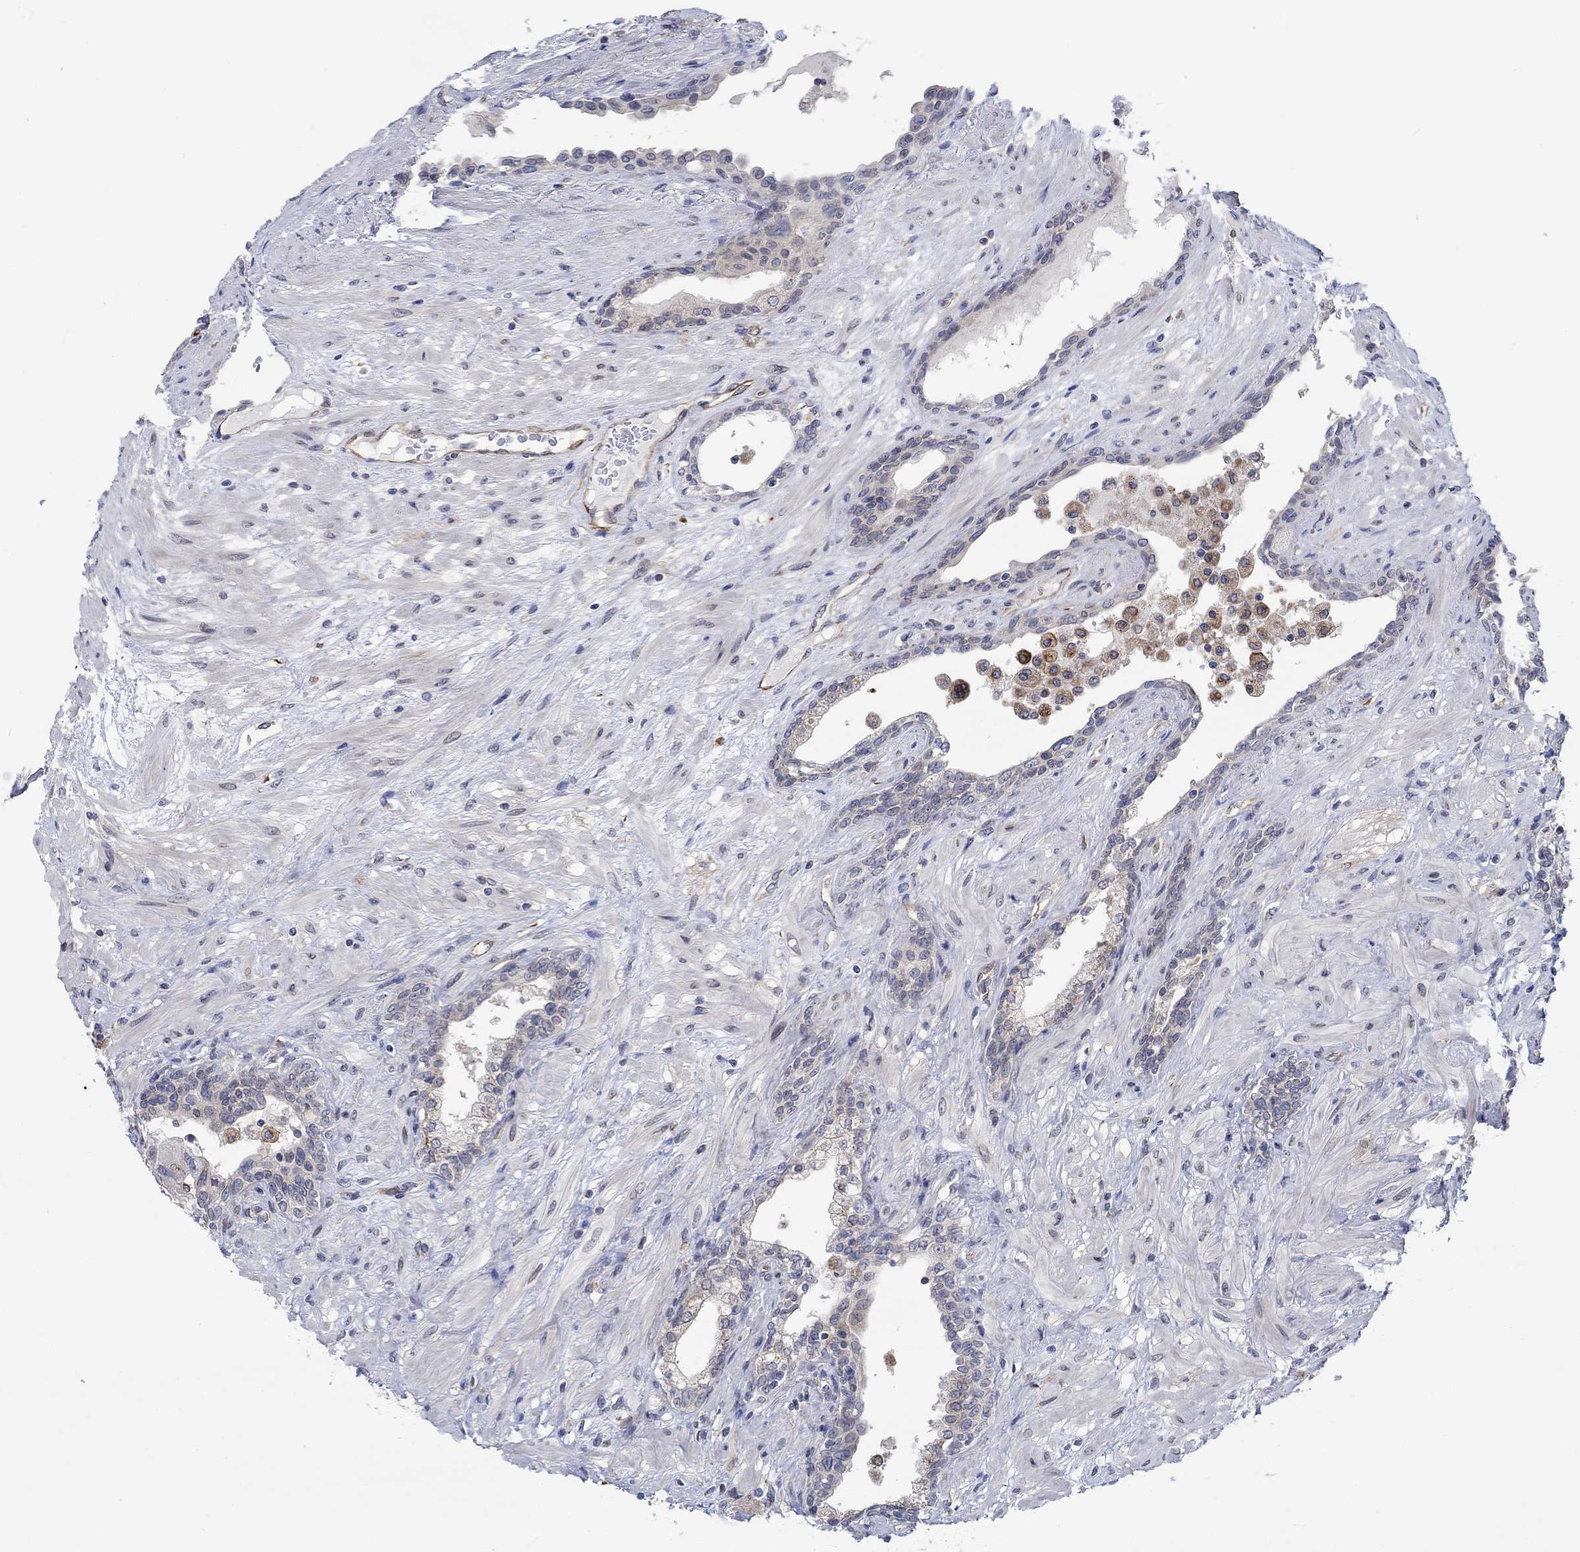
{"staining": {"intensity": "strong", "quantity": "25%-75%", "location": "cytoplasmic/membranous"}, "tissue": "prostate", "cell_type": "Glandular cells", "image_type": "normal", "snomed": [{"axis": "morphology", "description": "Normal tissue, NOS"}, {"axis": "topography", "description": "Prostate"}], "caption": "Immunohistochemistry (IHC) (DAB) staining of unremarkable human prostate exhibits strong cytoplasmic/membranous protein staining in about 25%-75% of glandular cells. (DAB IHC with brightfield microscopy, high magnification).", "gene": "CAMK1D", "patient": {"sex": "male", "age": 63}}